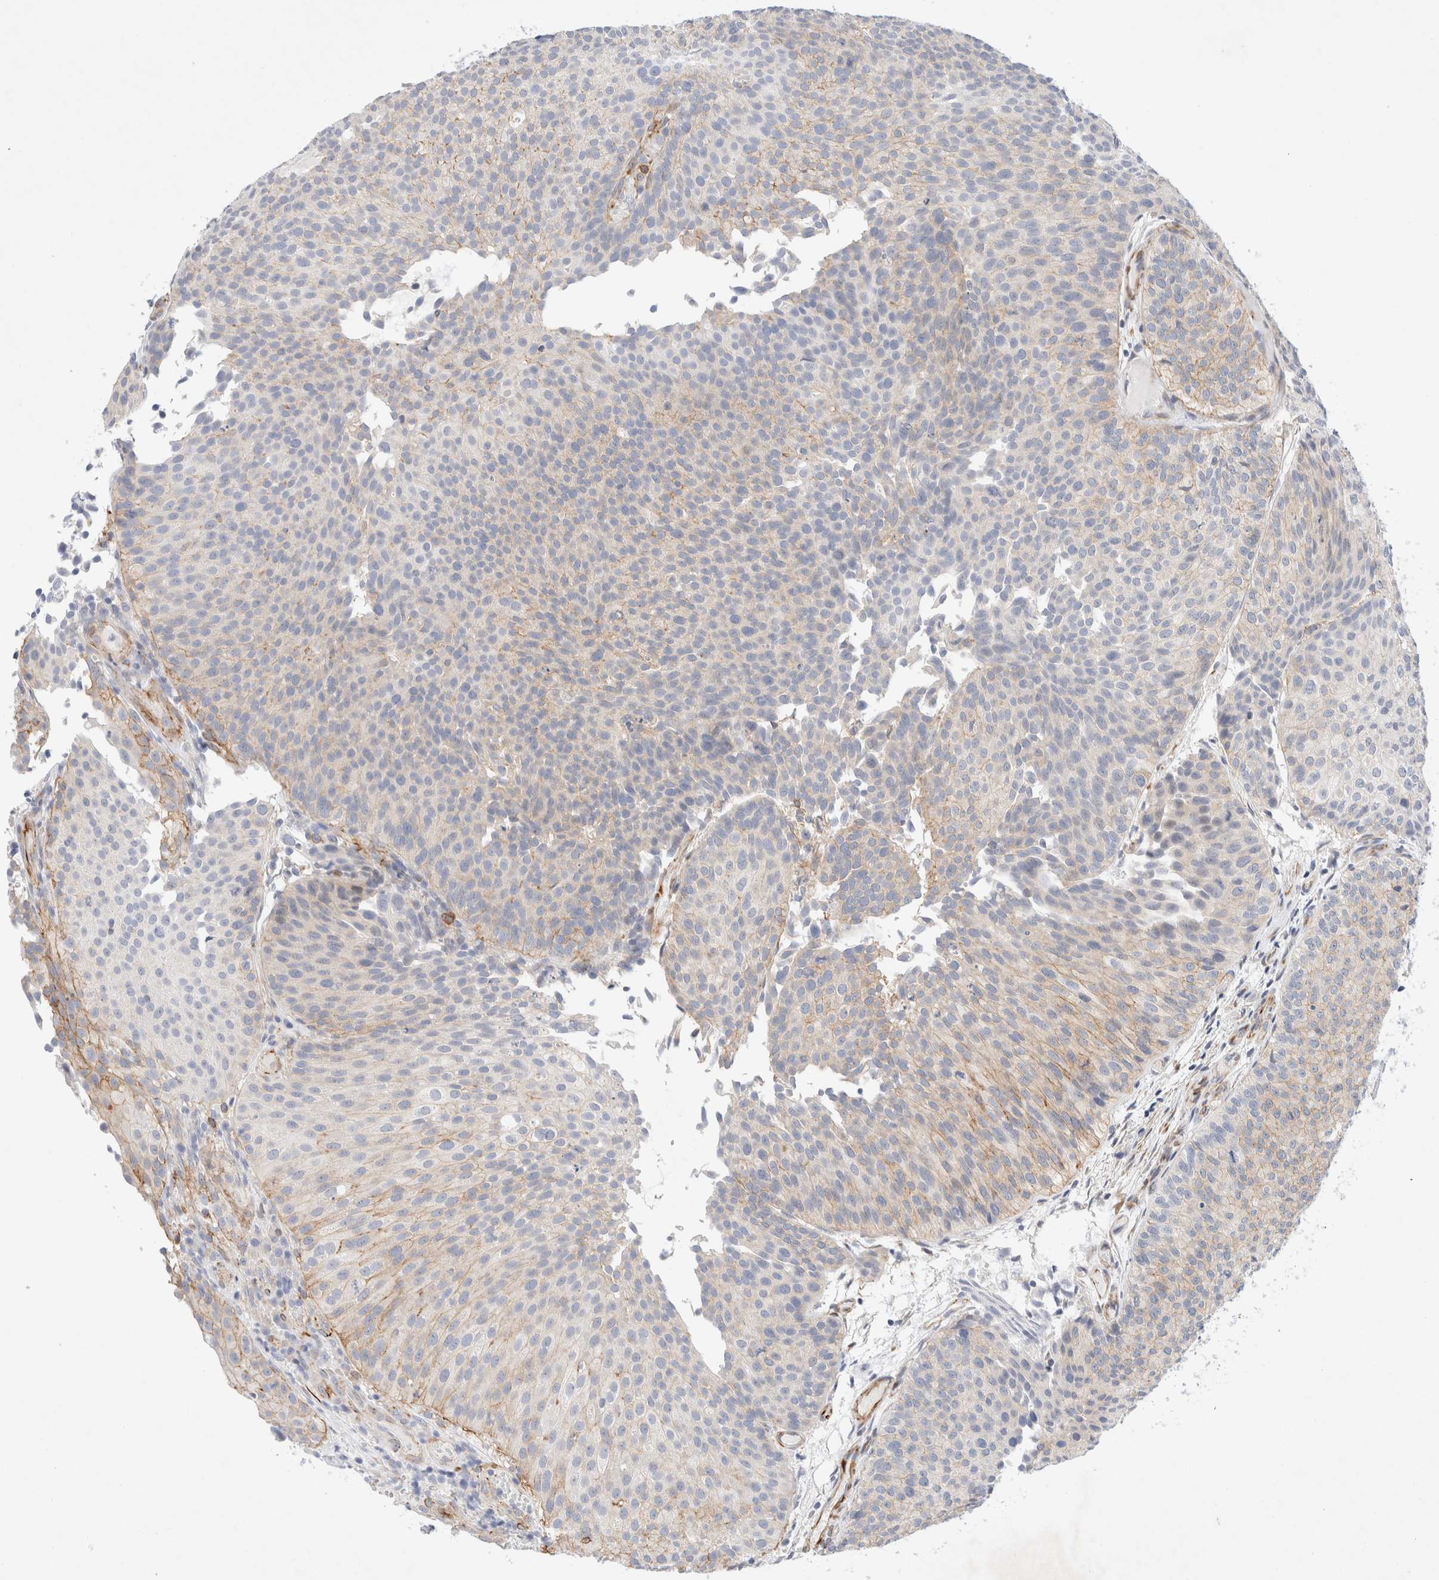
{"staining": {"intensity": "weak", "quantity": "<25%", "location": "cytoplasmic/membranous"}, "tissue": "urothelial cancer", "cell_type": "Tumor cells", "image_type": "cancer", "snomed": [{"axis": "morphology", "description": "Urothelial carcinoma, Low grade"}, {"axis": "topography", "description": "Urinary bladder"}], "caption": "Immunohistochemical staining of human low-grade urothelial carcinoma reveals no significant expression in tumor cells. (Immunohistochemistry (ihc), brightfield microscopy, high magnification).", "gene": "SLC25A48", "patient": {"sex": "male", "age": 86}}